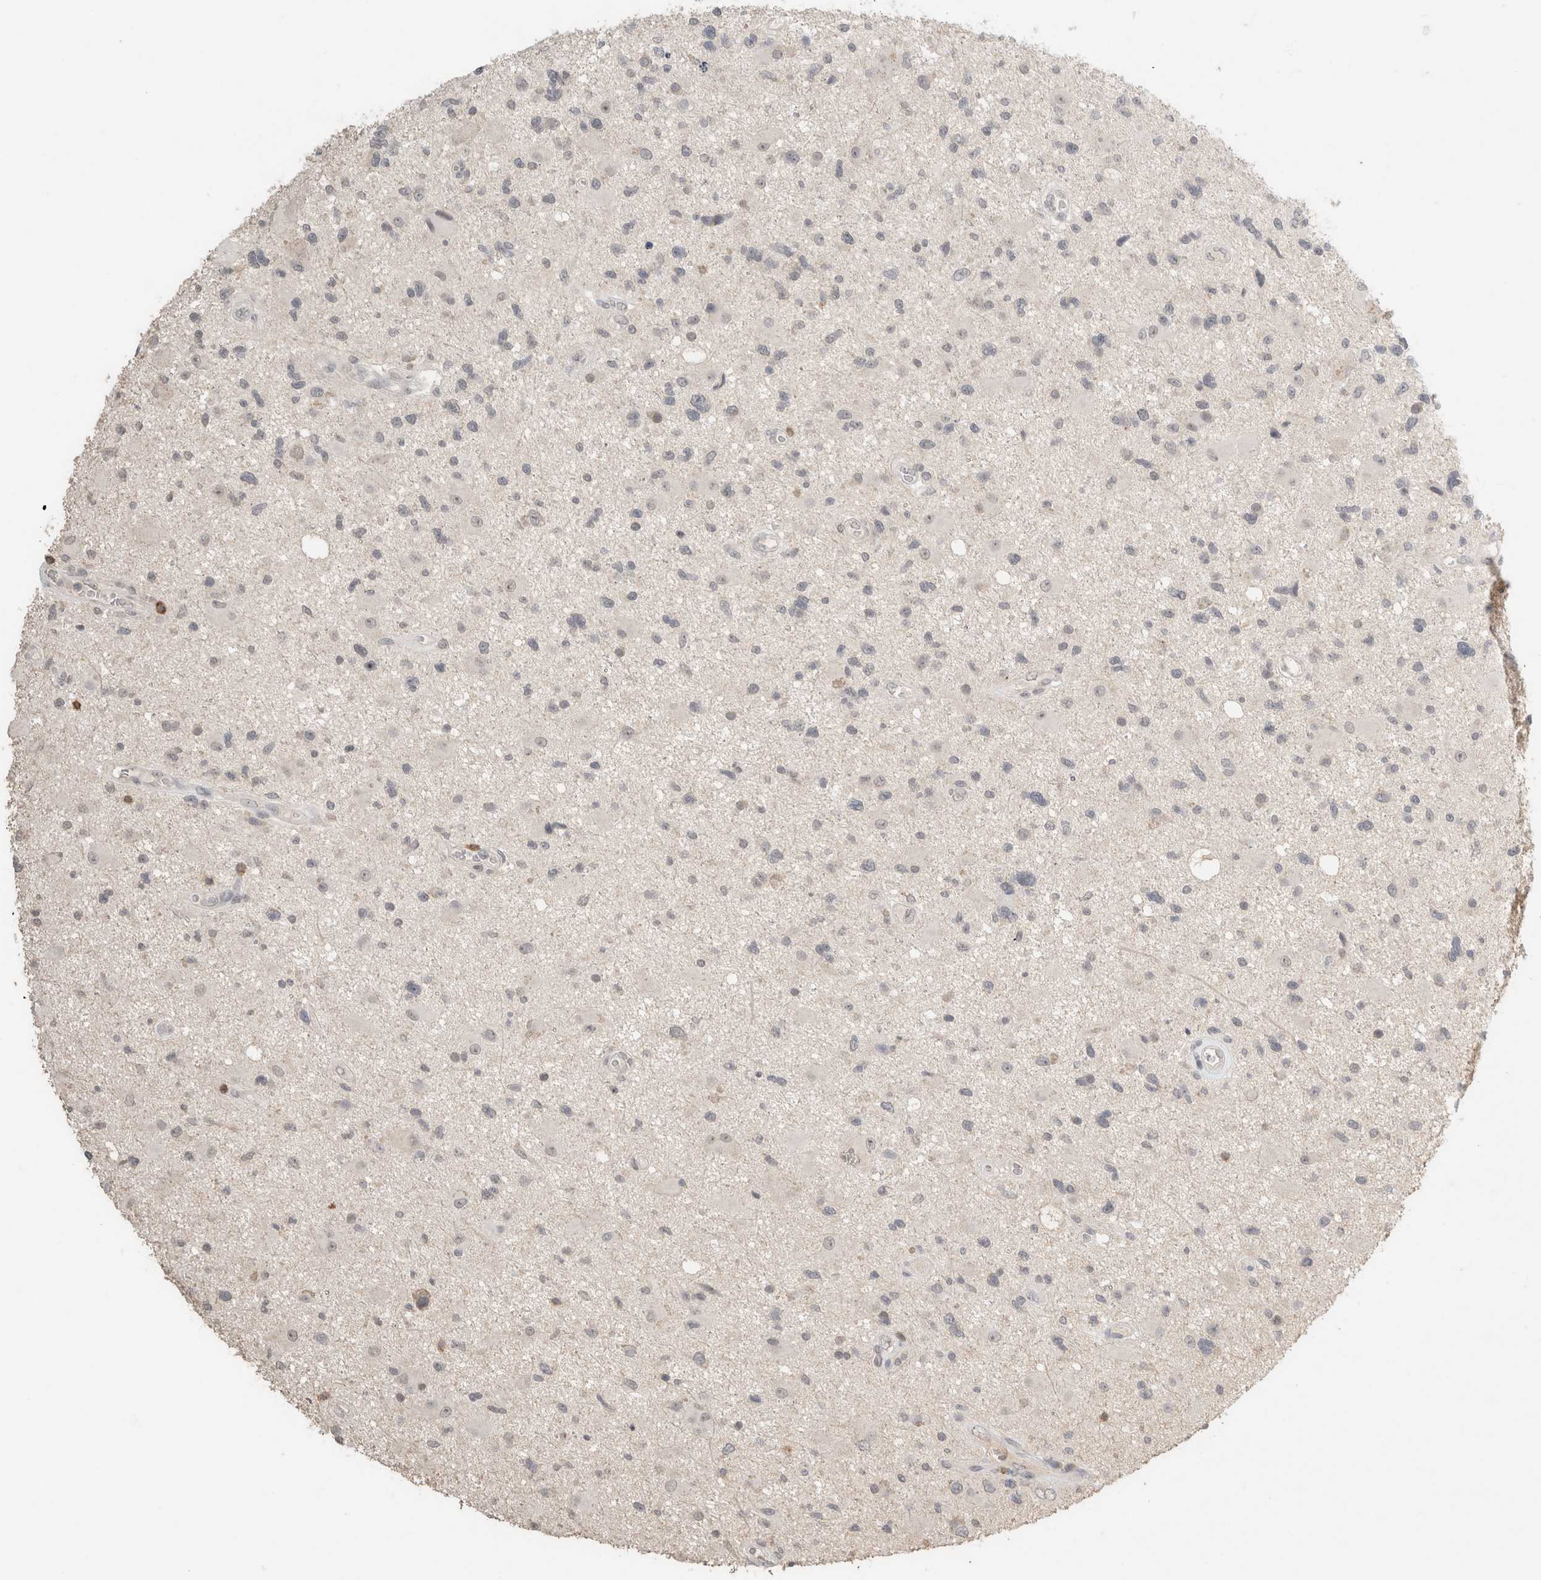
{"staining": {"intensity": "negative", "quantity": "none", "location": "none"}, "tissue": "glioma", "cell_type": "Tumor cells", "image_type": "cancer", "snomed": [{"axis": "morphology", "description": "Glioma, malignant, High grade"}, {"axis": "topography", "description": "Brain"}], "caption": "High magnification brightfield microscopy of glioma stained with DAB (3,3'-diaminobenzidine) (brown) and counterstained with hematoxylin (blue): tumor cells show no significant staining.", "gene": "TRAT1", "patient": {"sex": "male", "age": 33}}